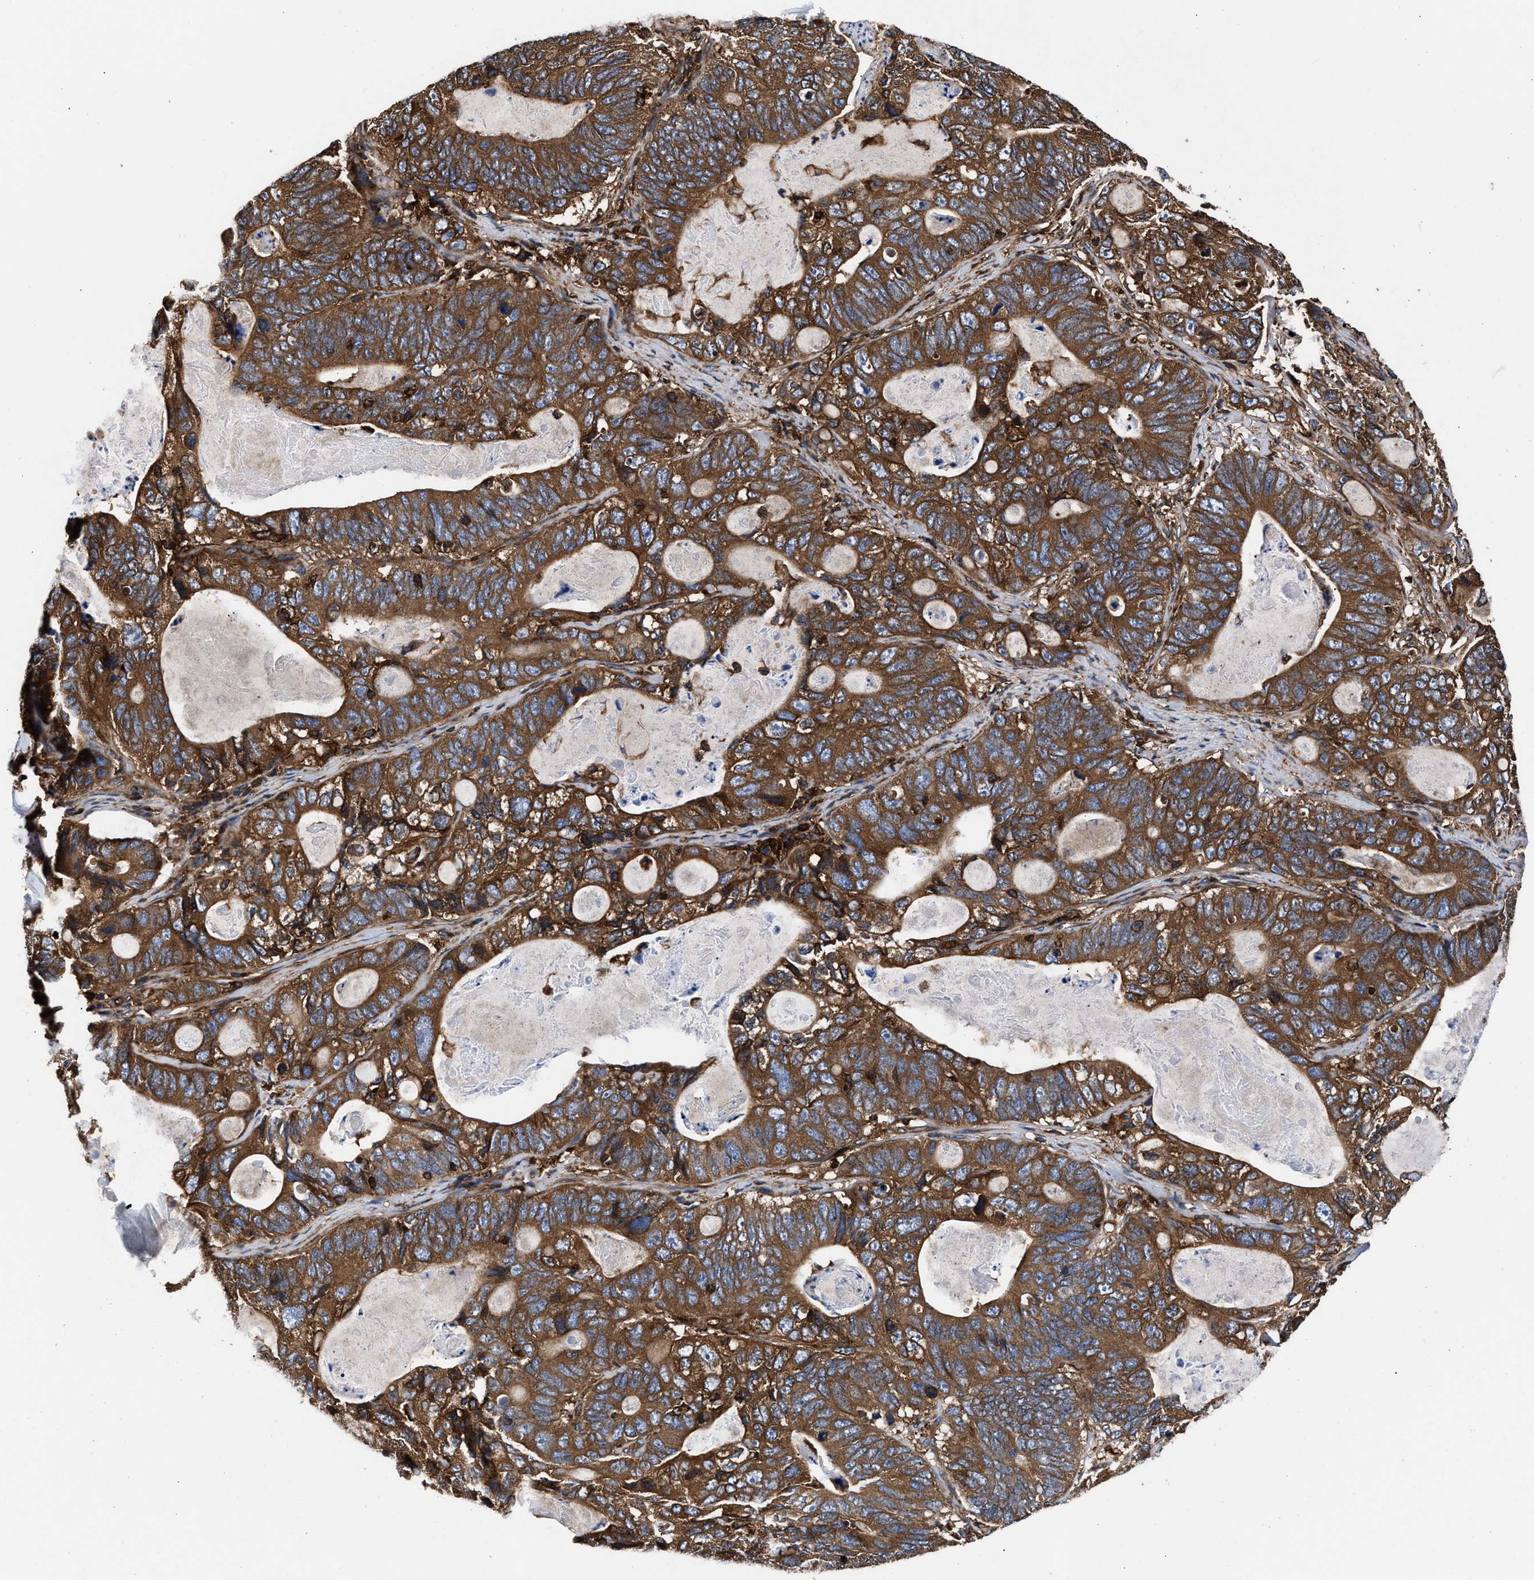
{"staining": {"intensity": "strong", "quantity": ">75%", "location": "cytoplasmic/membranous"}, "tissue": "stomach cancer", "cell_type": "Tumor cells", "image_type": "cancer", "snomed": [{"axis": "morphology", "description": "Normal tissue, NOS"}, {"axis": "morphology", "description": "Adenocarcinoma, NOS"}, {"axis": "topography", "description": "Stomach"}], "caption": "Approximately >75% of tumor cells in human adenocarcinoma (stomach) exhibit strong cytoplasmic/membranous protein staining as visualized by brown immunohistochemical staining.", "gene": "KYAT1", "patient": {"sex": "female", "age": 89}}